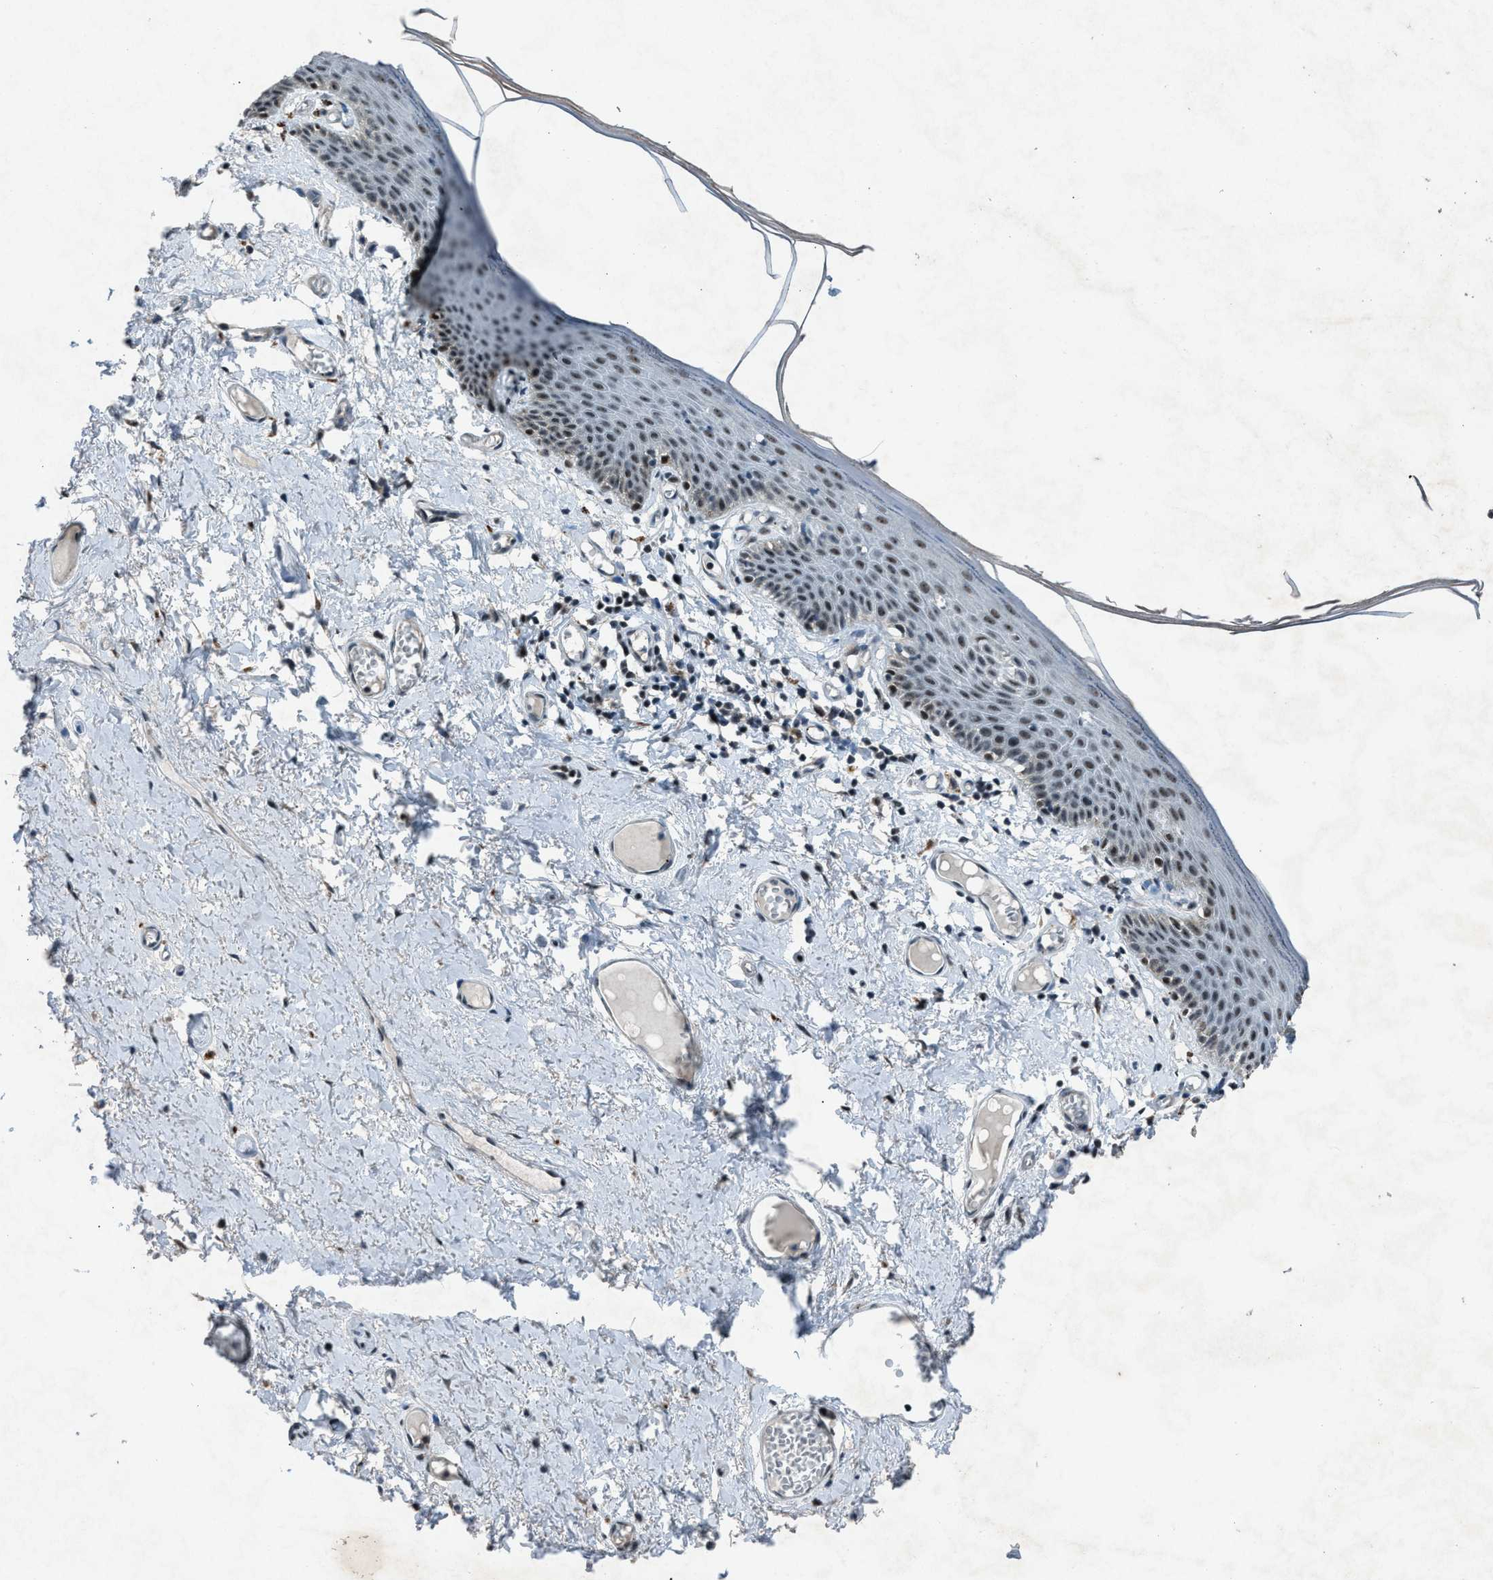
{"staining": {"intensity": "moderate", "quantity": "25%-75%", "location": "nuclear"}, "tissue": "skin", "cell_type": "Epidermal cells", "image_type": "normal", "snomed": [{"axis": "morphology", "description": "Normal tissue, NOS"}, {"axis": "topography", "description": "Vulva"}], "caption": "Immunohistochemical staining of normal skin exhibits moderate nuclear protein expression in approximately 25%-75% of epidermal cells. The protein is stained brown, and the nuclei are stained in blue (DAB IHC with brightfield microscopy, high magnification).", "gene": "ADCY1", "patient": {"sex": "female", "age": 54}}